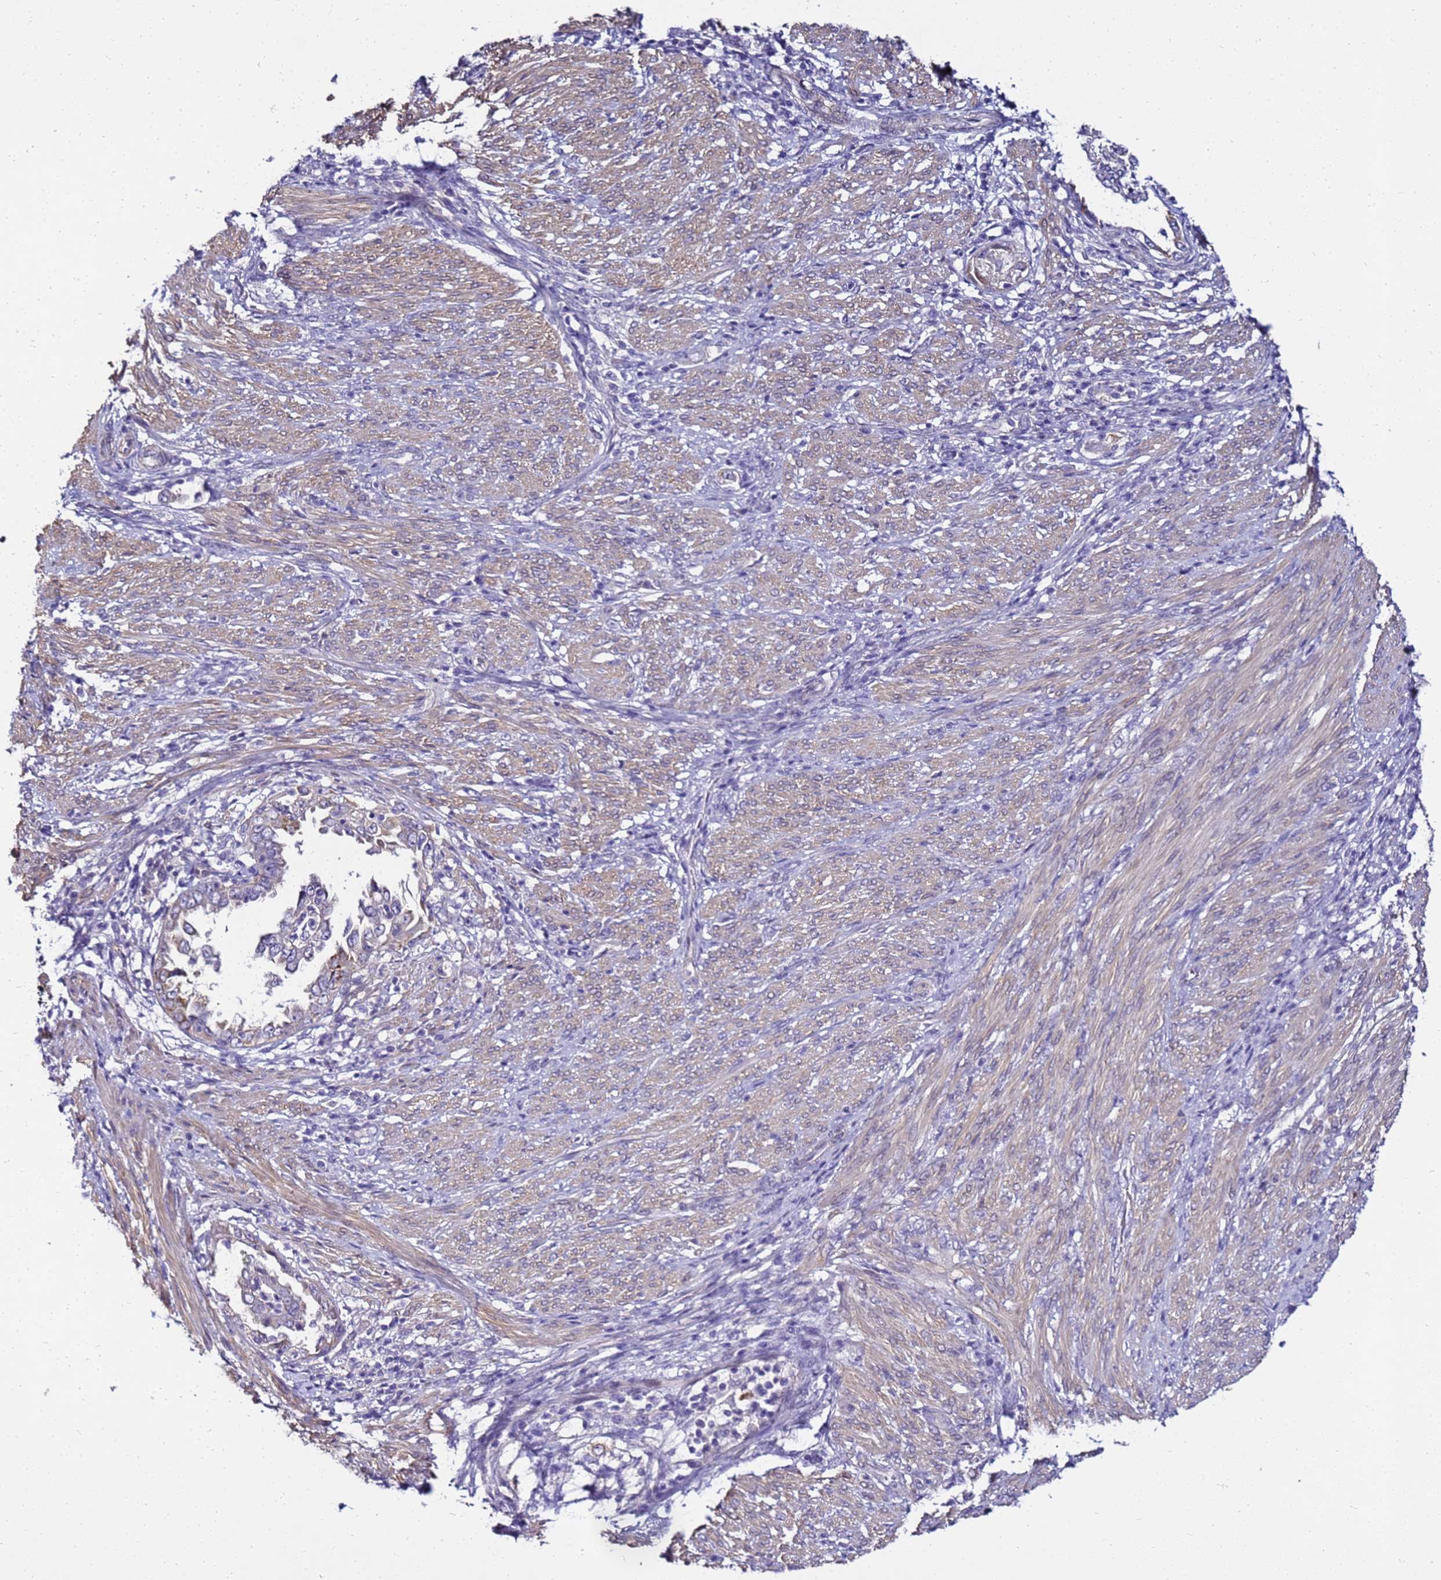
{"staining": {"intensity": "moderate", "quantity": "25%-75%", "location": "cytoplasmic/membranous"}, "tissue": "endometrial cancer", "cell_type": "Tumor cells", "image_type": "cancer", "snomed": [{"axis": "morphology", "description": "Adenocarcinoma, NOS"}, {"axis": "topography", "description": "Endometrium"}], "caption": "IHC photomicrograph of neoplastic tissue: endometrial cancer stained using IHC exhibits medium levels of moderate protein expression localized specifically in the cytoplasmic/membranous of tumor cells, appearing as a cytoplasmic/membranous brown color.", "gene": "FAM166B", "patient": {"sex": "female", "age": 85}}